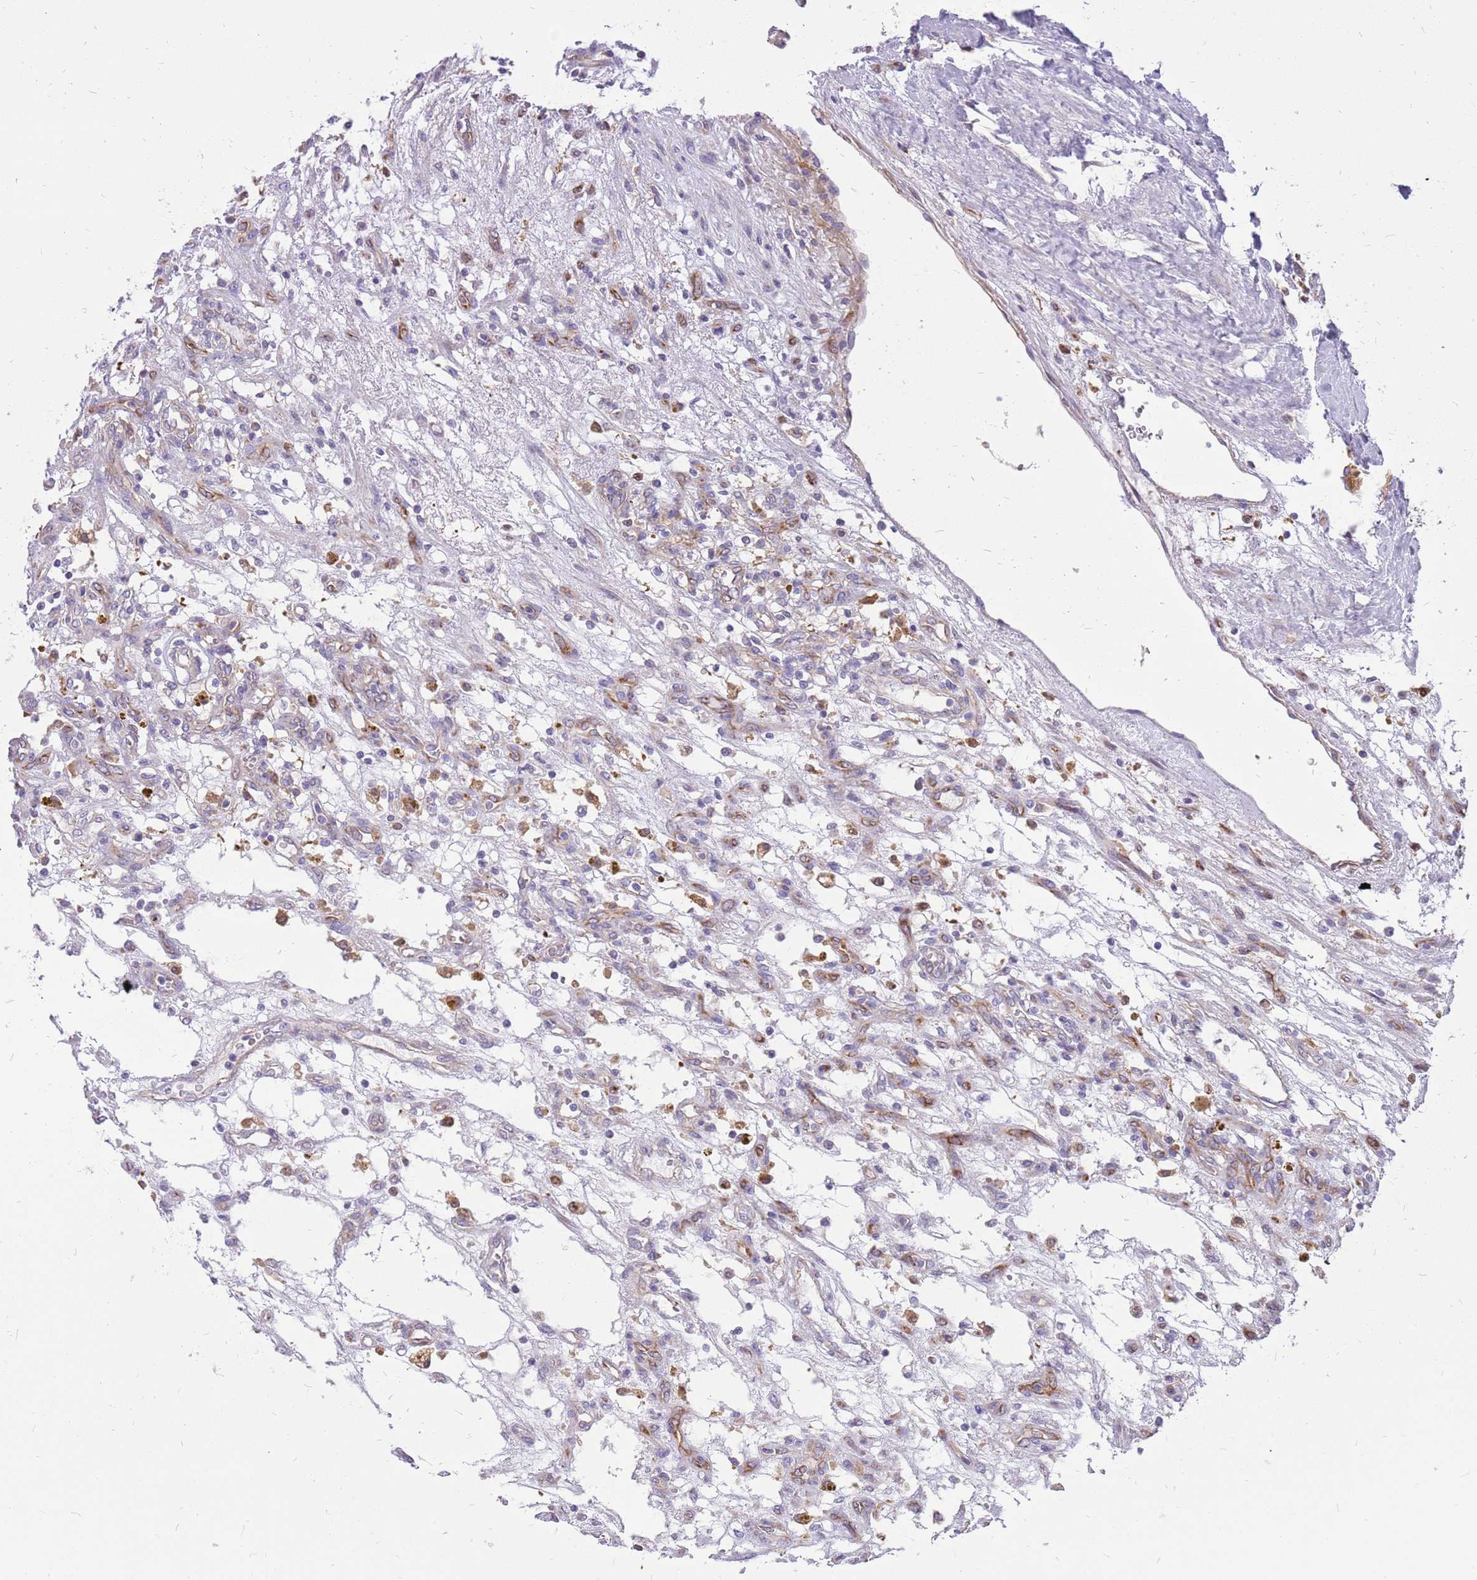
{"staining": {"intensity": "negative", "quantity": "none", "location": "none"}, "tissue": "renal cancer", "cell_type": "Tumor cells", "image_type": "cancer", "snomed": [{"axis": "morphology", "description": "Adenocarcinoma, NOS"}, {"axis": "topography", "description": "Kidney"}], "caption": "A high-resolution histopathology image shows IHC staining of renal cancer (adenocarcinoma), which shows no significant expression in tumor cells.", "gene": "WDR90", "patient": {"sex": "female", "age": 57}}